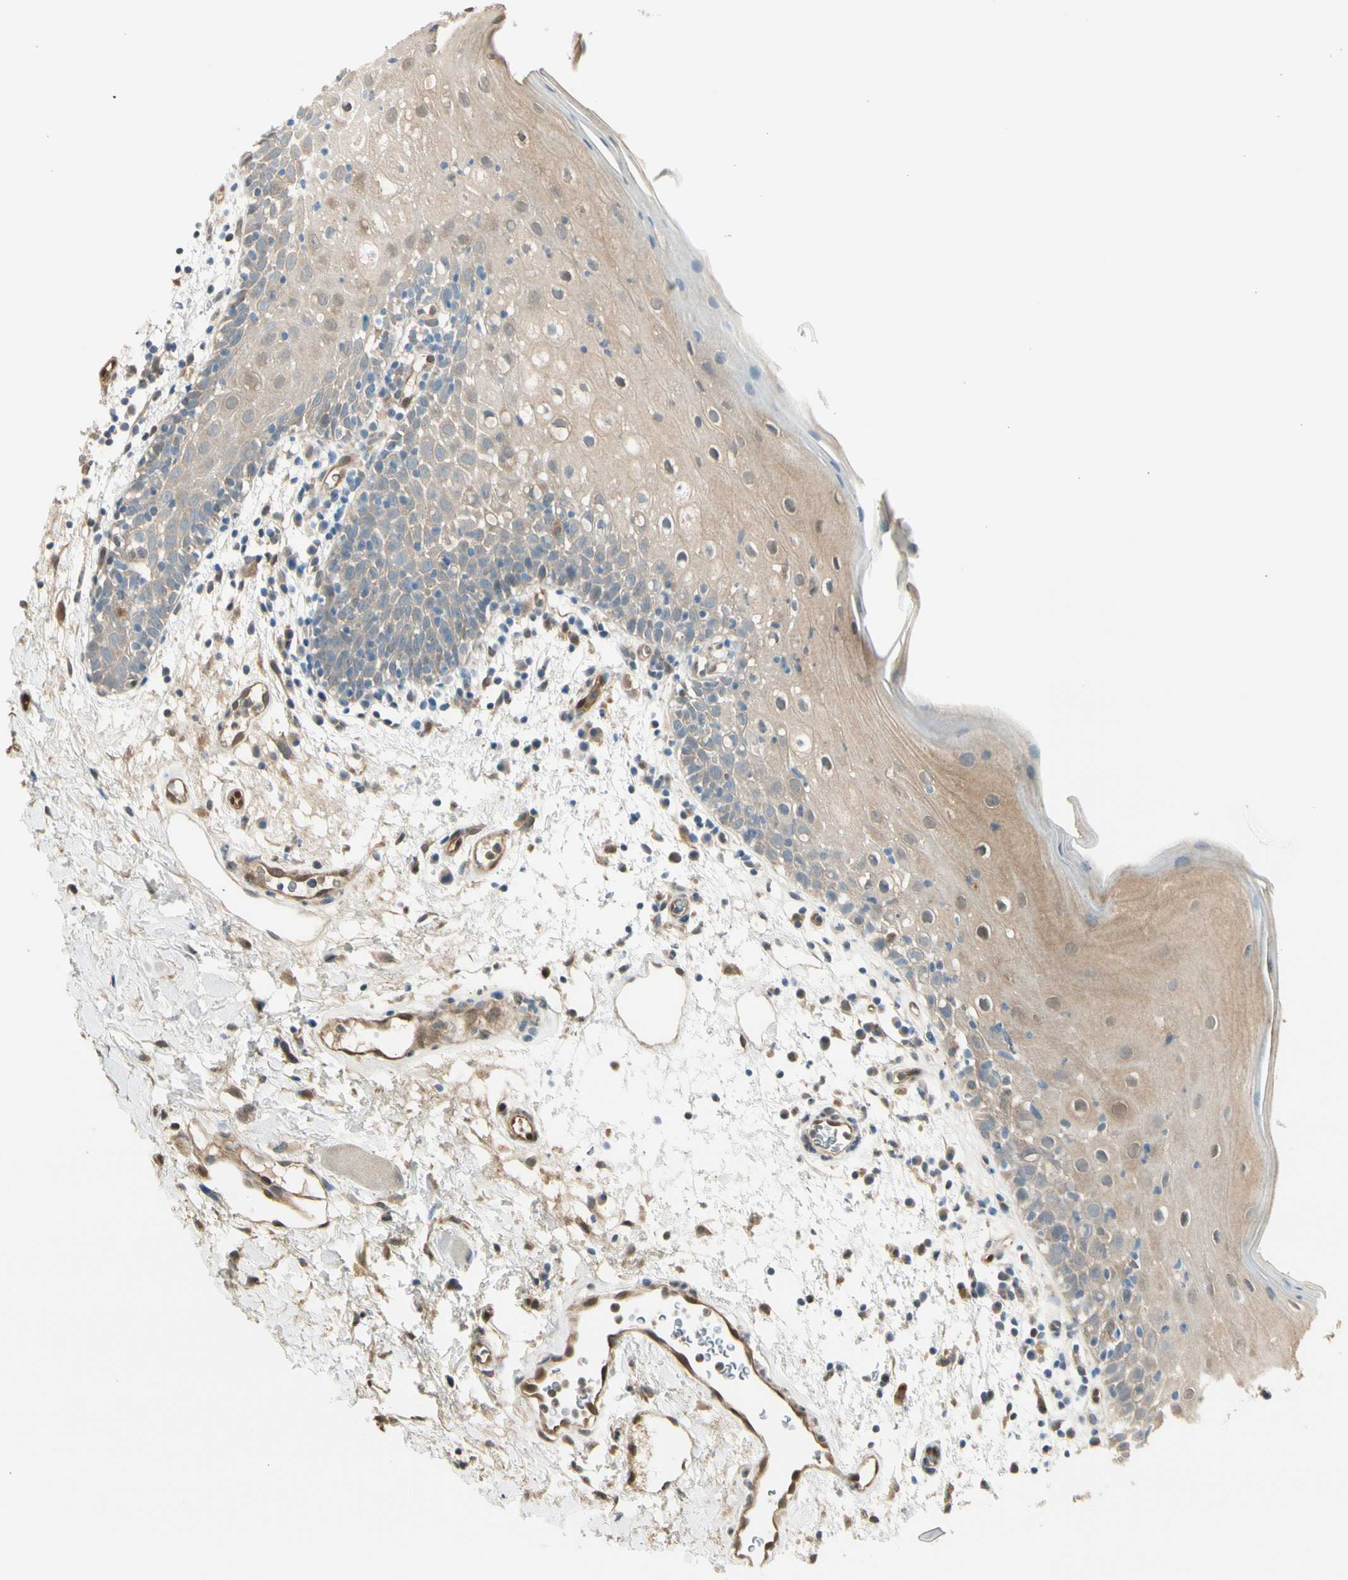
{"staining": {"intensity": "moderate", "quantity": "25%-75%", "location": "cytoplasmic/membranous"}, "tissue": "oral mucosa", "cell_type": "Squamous epithelial cells", "image_type": "normal", "snomed": [{"axis": "morphology", "description": "Normal tissue, NOS"}, {"axis": "morphology", "description": "Squamous cell carcinoma, NOS"}, {"axis": "topography", "description": "Skeletal muscle"}, {"axis": "topography", "description": "Oral tissue"}], "caption": "This is an image of immunohistochemistry staining of unremarkable oral mucosa, which shows moderate staining in the cytoplasmic/membranous of squamous epithelial cells.", "gene": "SERPINB6", "patient": {"sex": "male", "age": 71}}